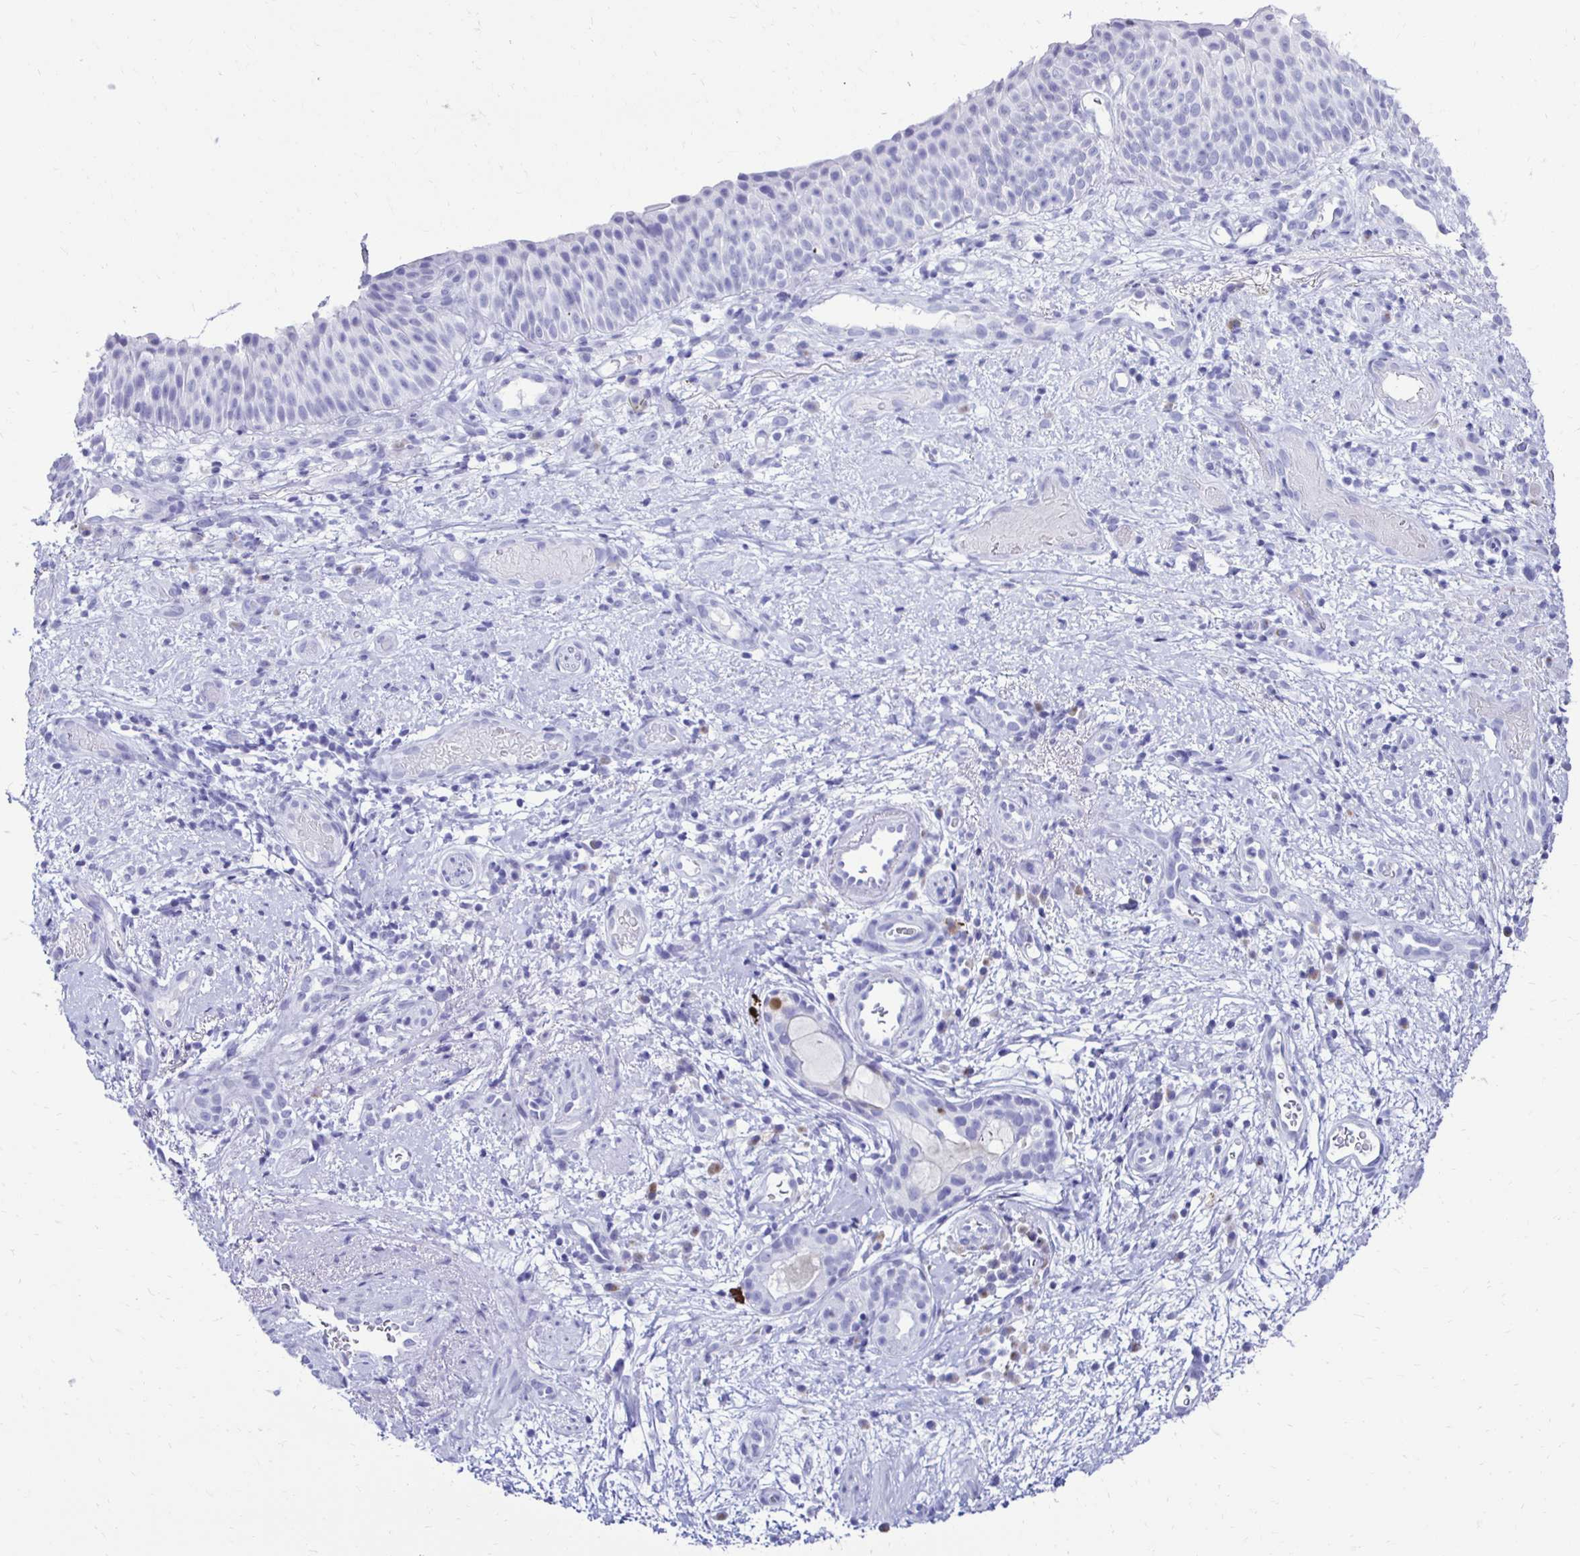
{"staining": {"intensity": "negative", "quantity": "none", "location": "none"}, "tissue": "nasopharynx", "cell_type": "Respiratory epithelial cells", "image_type": "normal", "snomed": [{"axis": "morphology", "description": "Normal tissue, NOS"}, {"axis": "morphology", "description": "Inflammation, NOS"}, {"axis": "topography", "description": "Nasopharynx"}], "caption": "Immunohistochemistry (IHC) image of normal human nasopharynx stained for a protein (brown), which demonstrates no staining in respiratory epithelial cells.", "gene": "CST5", "patient": {"sex": "male", "age": 54}}